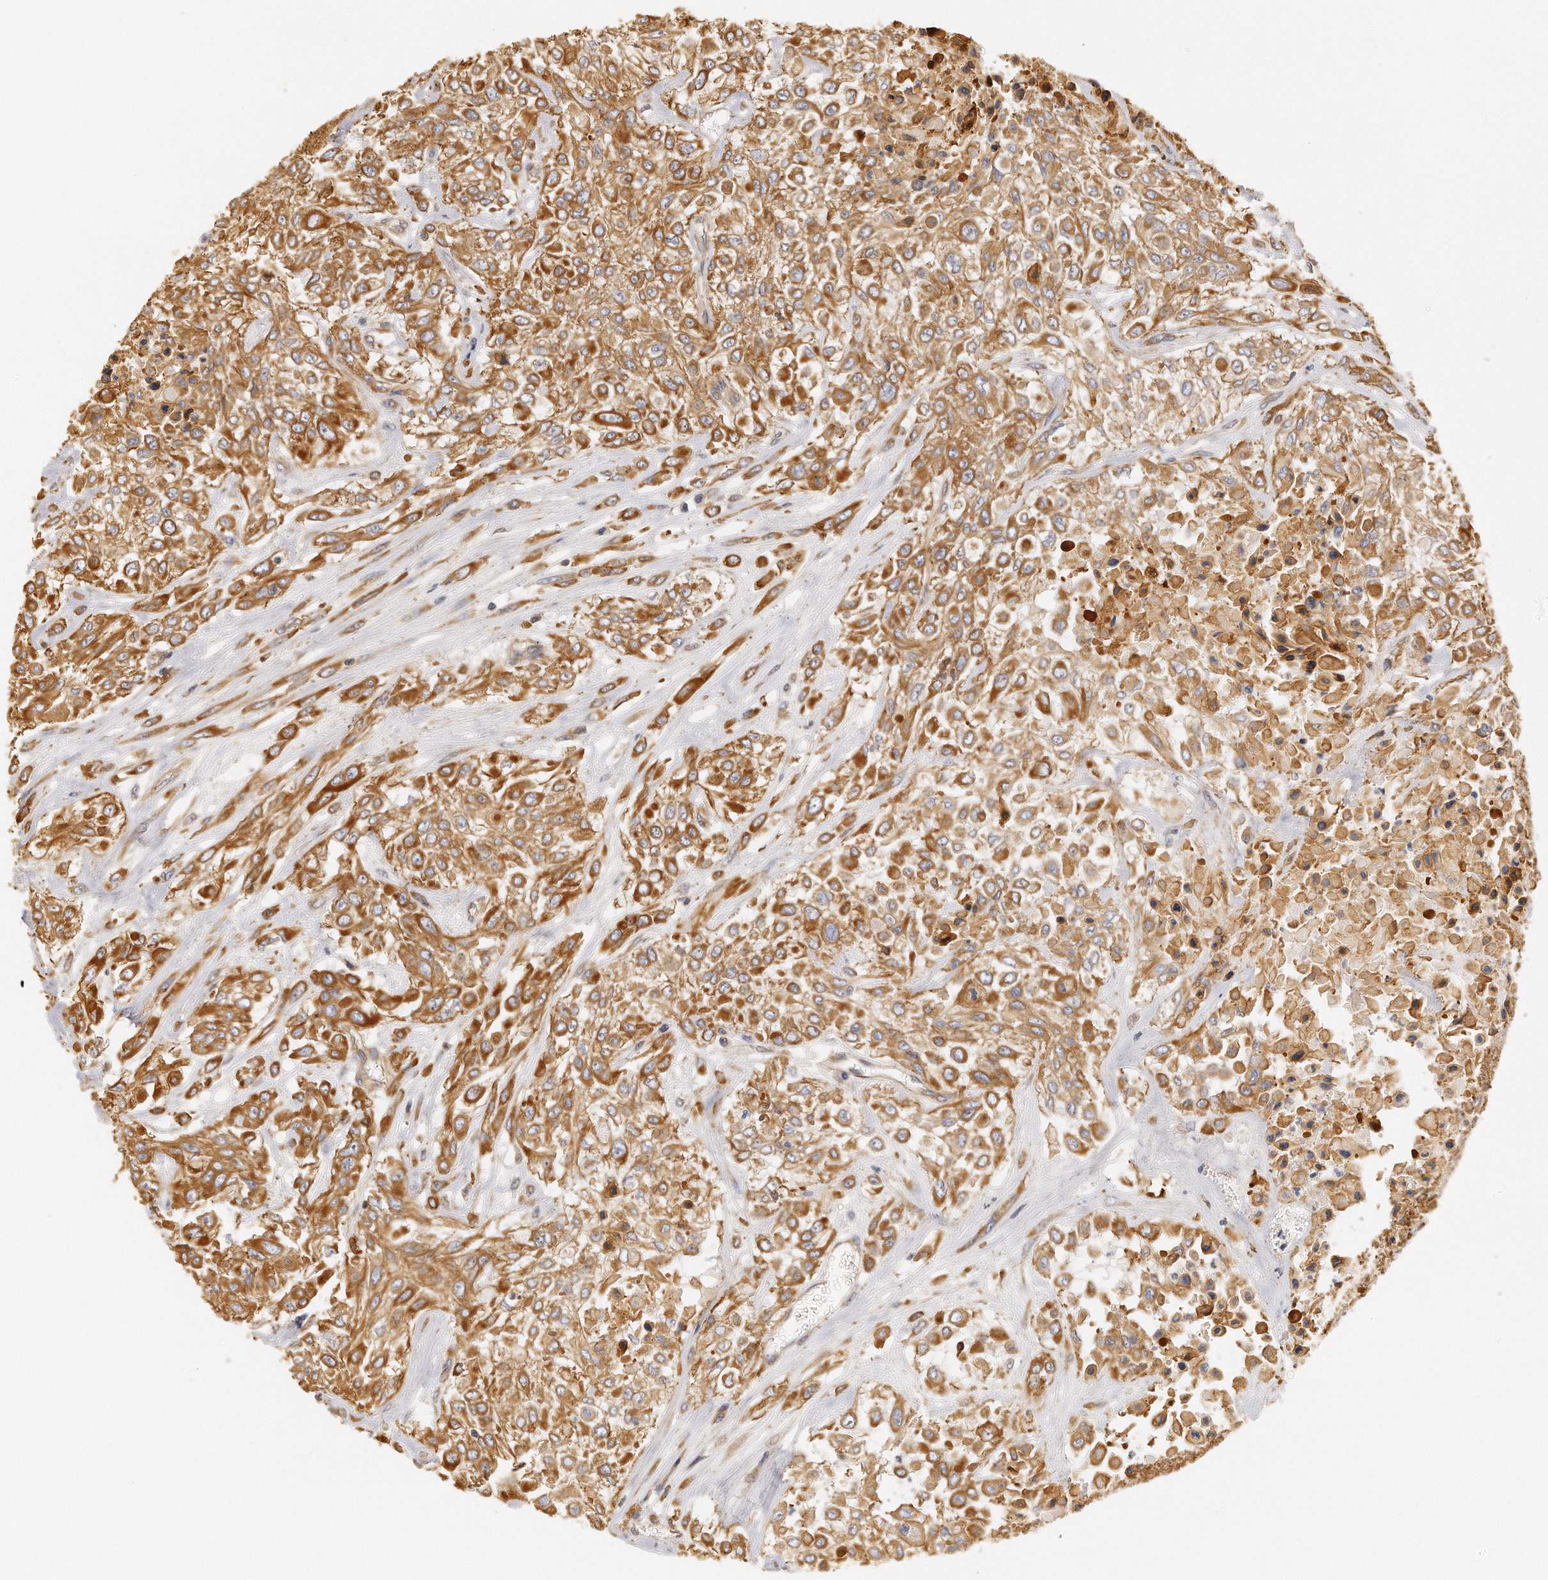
{"staining": {"intensity": "moderate", "quantity": ">75%", "location": "cytoplasmic/membranous"}, "tissue": "urothelial cancer", "cell_type": "Tumor cells", "image_type": "cancer", "snomed": [{"axis": "morphology", "description": "Urothelial carcinoma, High grade"}, {"axis": "topography", "description": "Urinary bladder"}], "caption": "IHC staining of urothelial cancer, which displays medium levels of moderate cytoplasmic/membranous expression in approximately >75% of tumor cells indicating moderate cytoplasmic/membranous protein expression. The staining was performed using DAB (3,3'-diaminobenzidine) (brown) for protein detection and nuclei were counterstained in hematoxylin (blue).", "gene": "CHST7", "patient": {"sex": "male", "age": 57}}